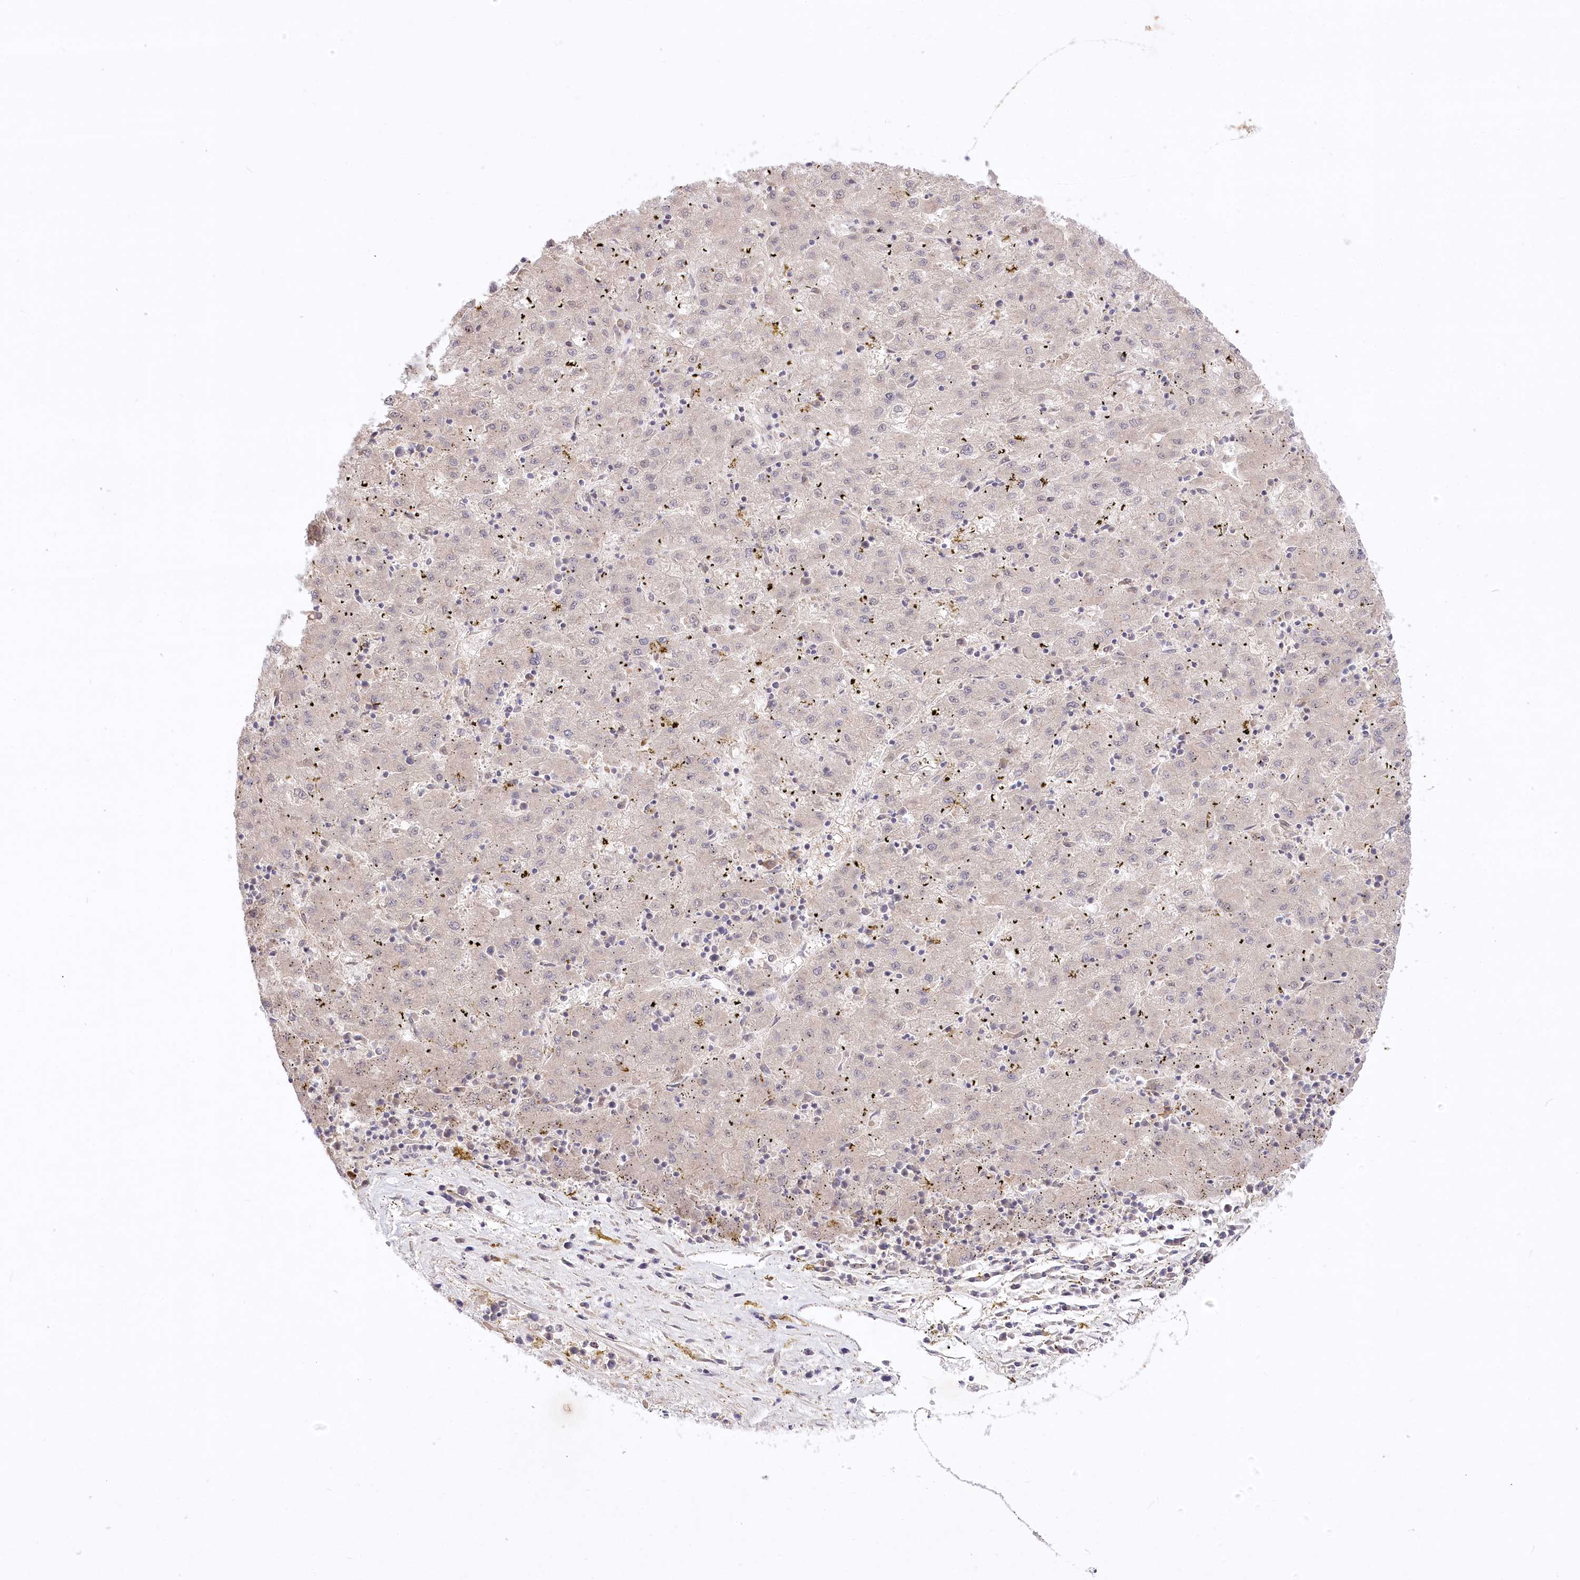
{"staining": {"intensity": "negative", "quantity": "none", "location": "none"}, "tissue": "liver cancer", "cell_type": "Tumor cells", "image_type": "cancer", "snomed": [{"axis": "morphology", "description": "Carcinoma, Hepatocellular, NOS"}, {"axis": "topography", "description": "Liver"}], "caption": "Immunohistochemical staining of liver cancer (hepatocellular carcinoma) demonstrates no significant positivity in tumor cells.", "gene": "HELT", "patient": {"sex": "male", "age": 72}}